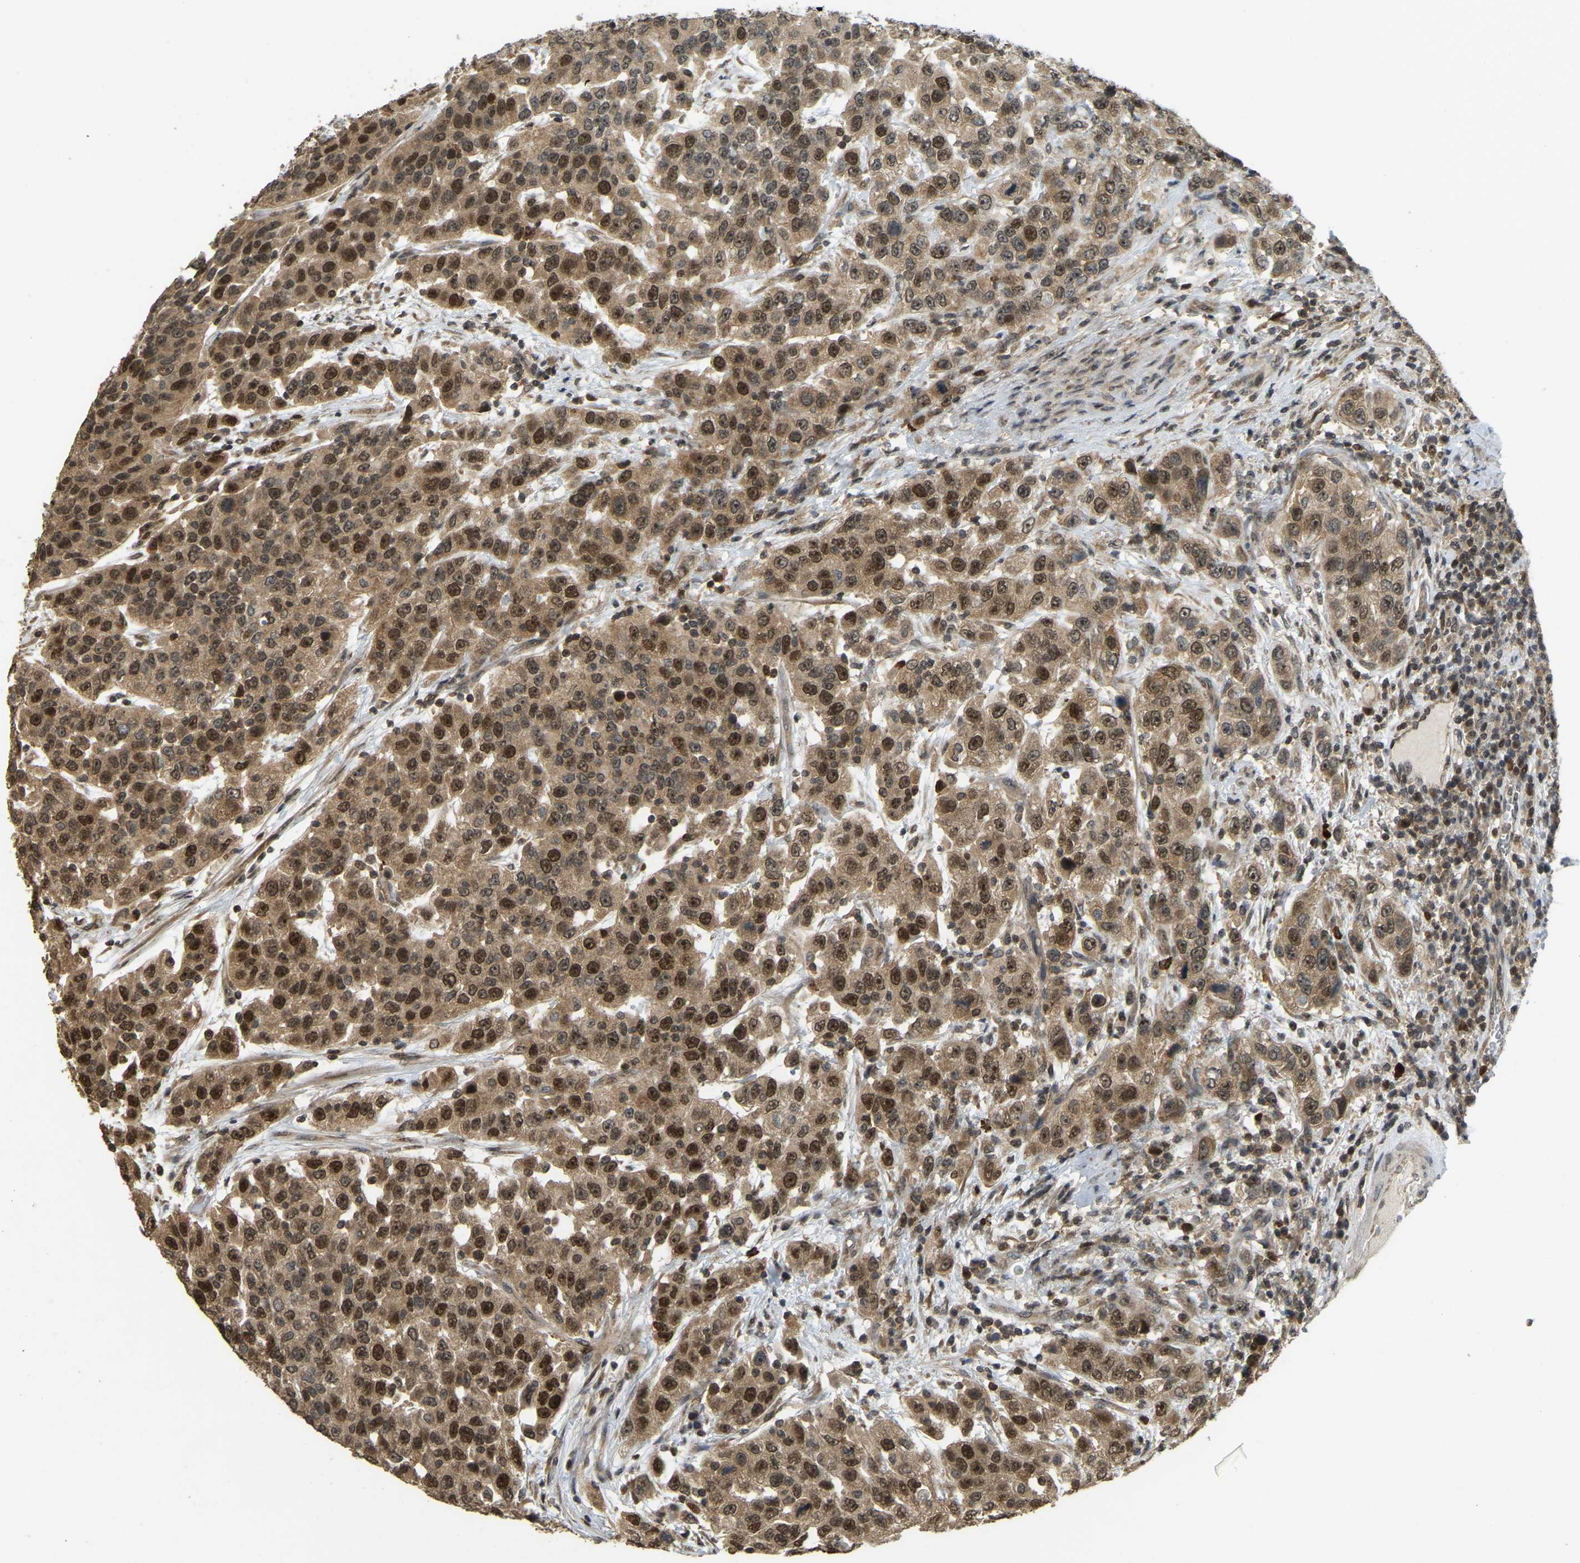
{"staining": {"intensity": "strong", "quantity": ">75%", "location": "cytoplasmic/membranous,nuclear"}, "tissue": "urothelial cancer", "cell_type": "Tumor cells", "image_type": "cancer", "snomed": [{"axis": "morphology", "description": "Urothelial carcinoma, High grade"}, {"axis": "topography", "description": "Urinary bladder"}], "caption": "A brown stain labels strong cytoplasmic/membranous and nuclear positivity of a protein in human urothelial carcinoma (high-grade) tumor cells. (IHC, brightfield microscopy, high magnification).", "gene": "BRF2", "patient": {"sex": "female", "age": 80}}